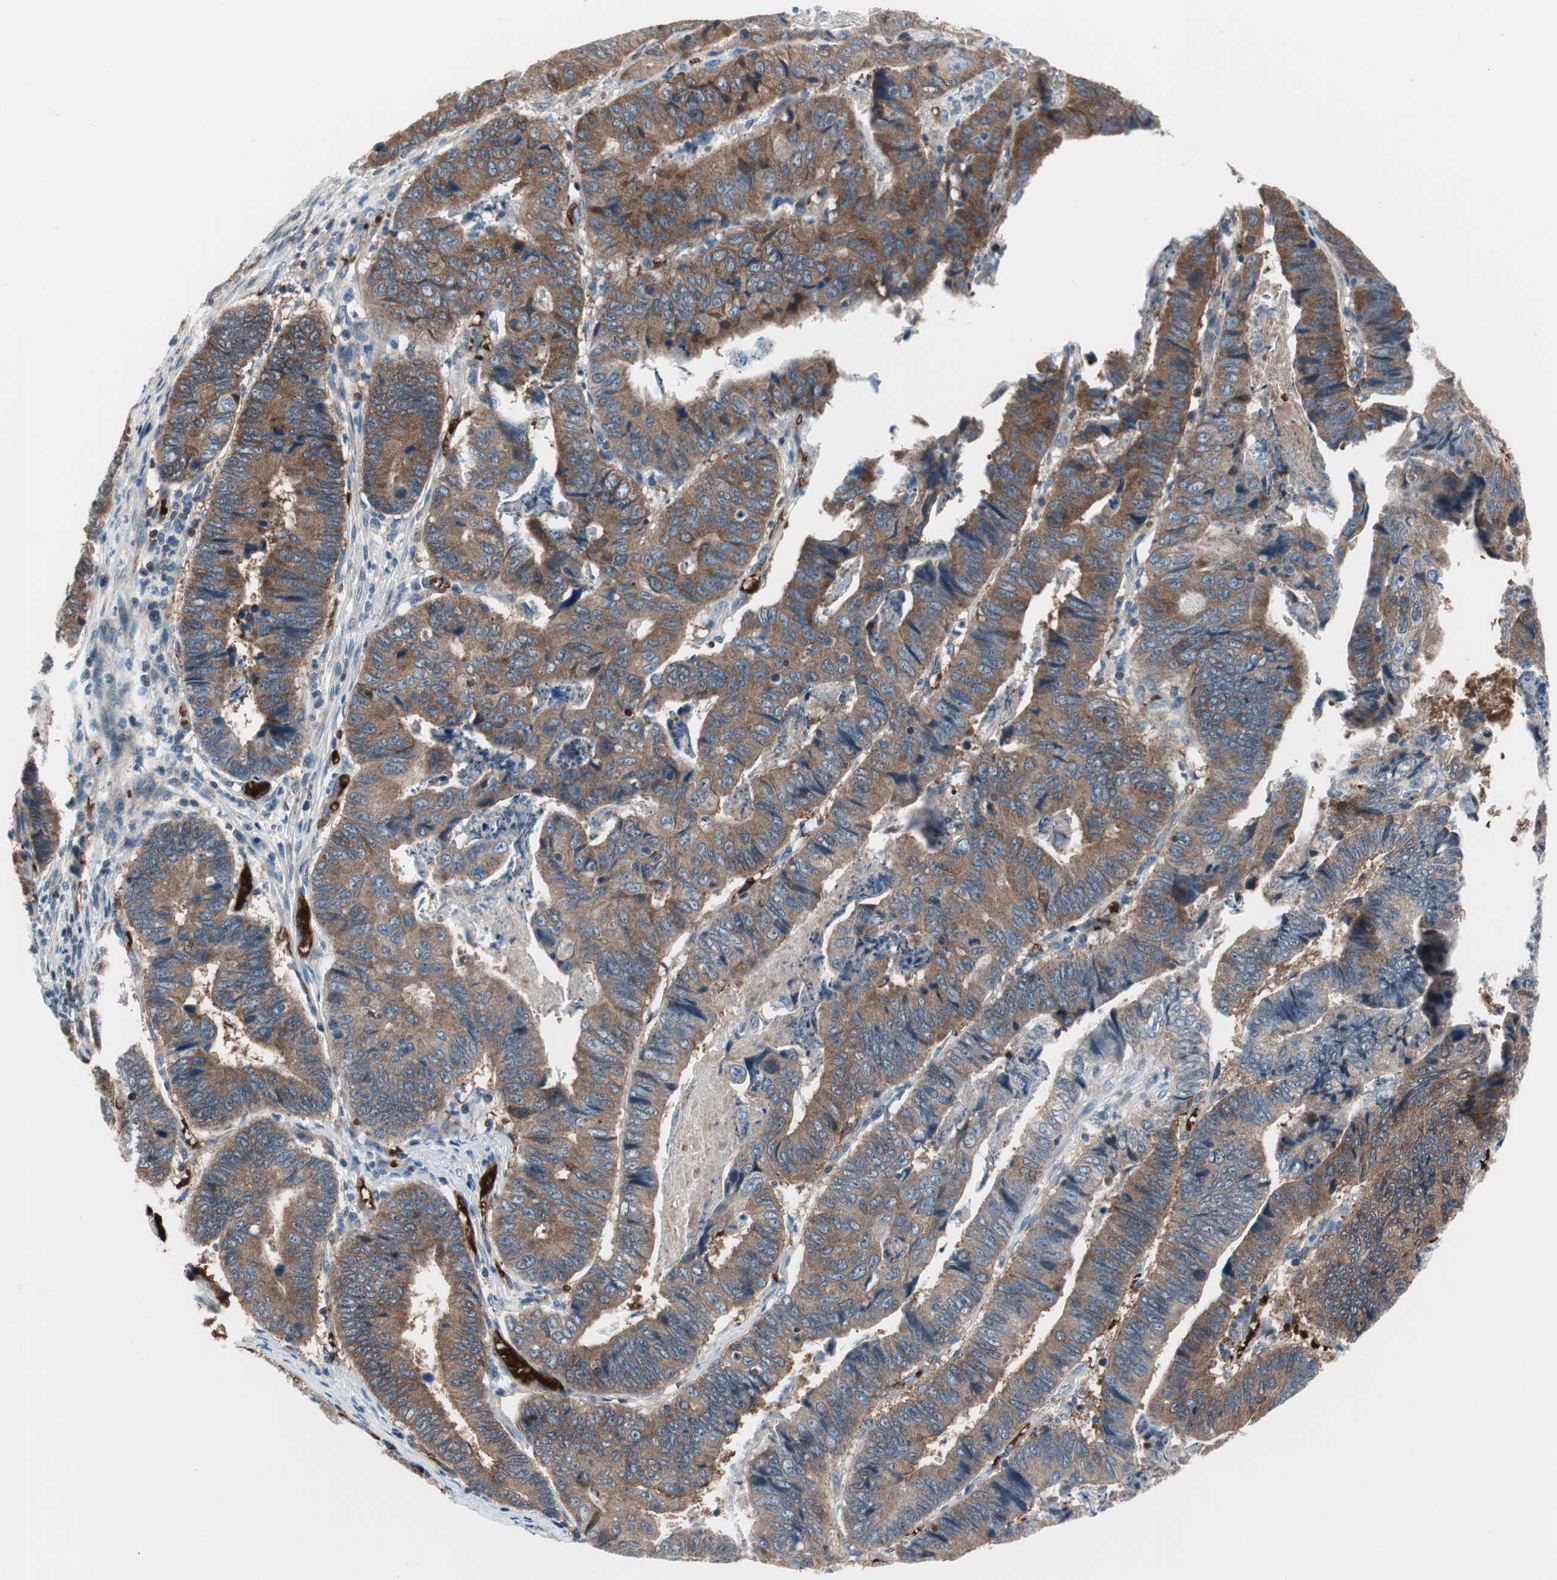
{"staining": {"intensity": "moderate", "quantity": ">75%", "location": "cytoplasmic/membranous"}, "tissue": "stomach cancer", "cell_type": "Tumor cells", "image_type": "cancer", "snomed": [{"axis": "morphology", "description": "Adenocarcinoma, NOS"}, {"axis": "topography", "description": "Stomach, lower"}], "caption": "The micrograph exhibits staining of stomach cancer, revealing moderate cytoplasmic/membranous protein positivity (brown color) within tumor cells.", "gene": "PRDX2", "patient": {"sex": "male", "age": 77}}